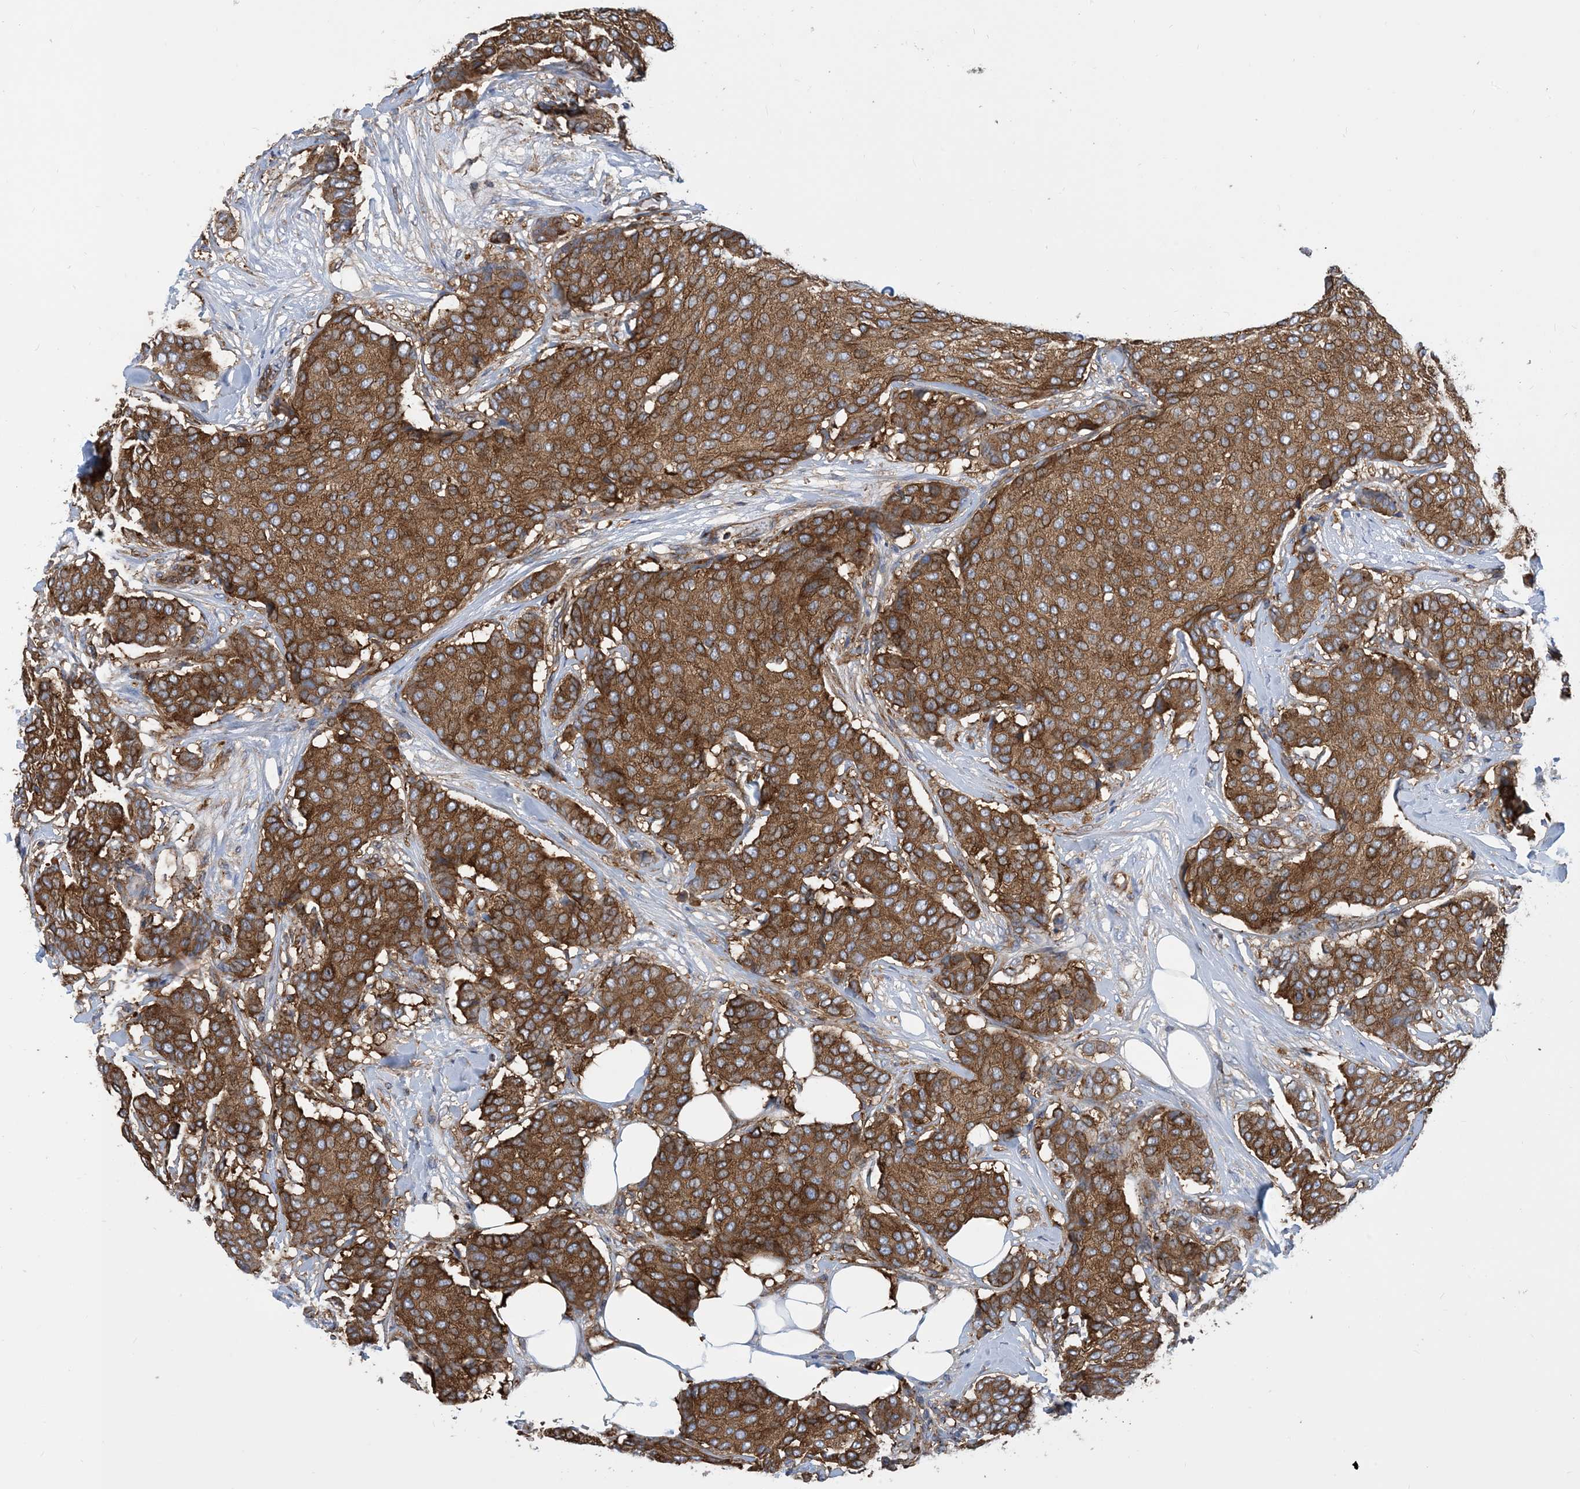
{"staining": {"intensity": "moderate", "quantity": ">75%", "location": "cytoplasmic/membranous"}, "tissue": "breast cancer", "cell_type": "Tumor cells", "image_type": "cancer", "snomed": [{"axis": "morphology", "description": "Duct carcinoma"}, {"axis": "topography", "description": "Breast"}], "caption": "The immunohistochemical stain shows moderate cytoplasmic/membranous expression in tumor cells of breast invasive ductal carcinoma tissue.", "gene": "DYNC1LI1", "patient": {"sex": "female", "age": 75}}